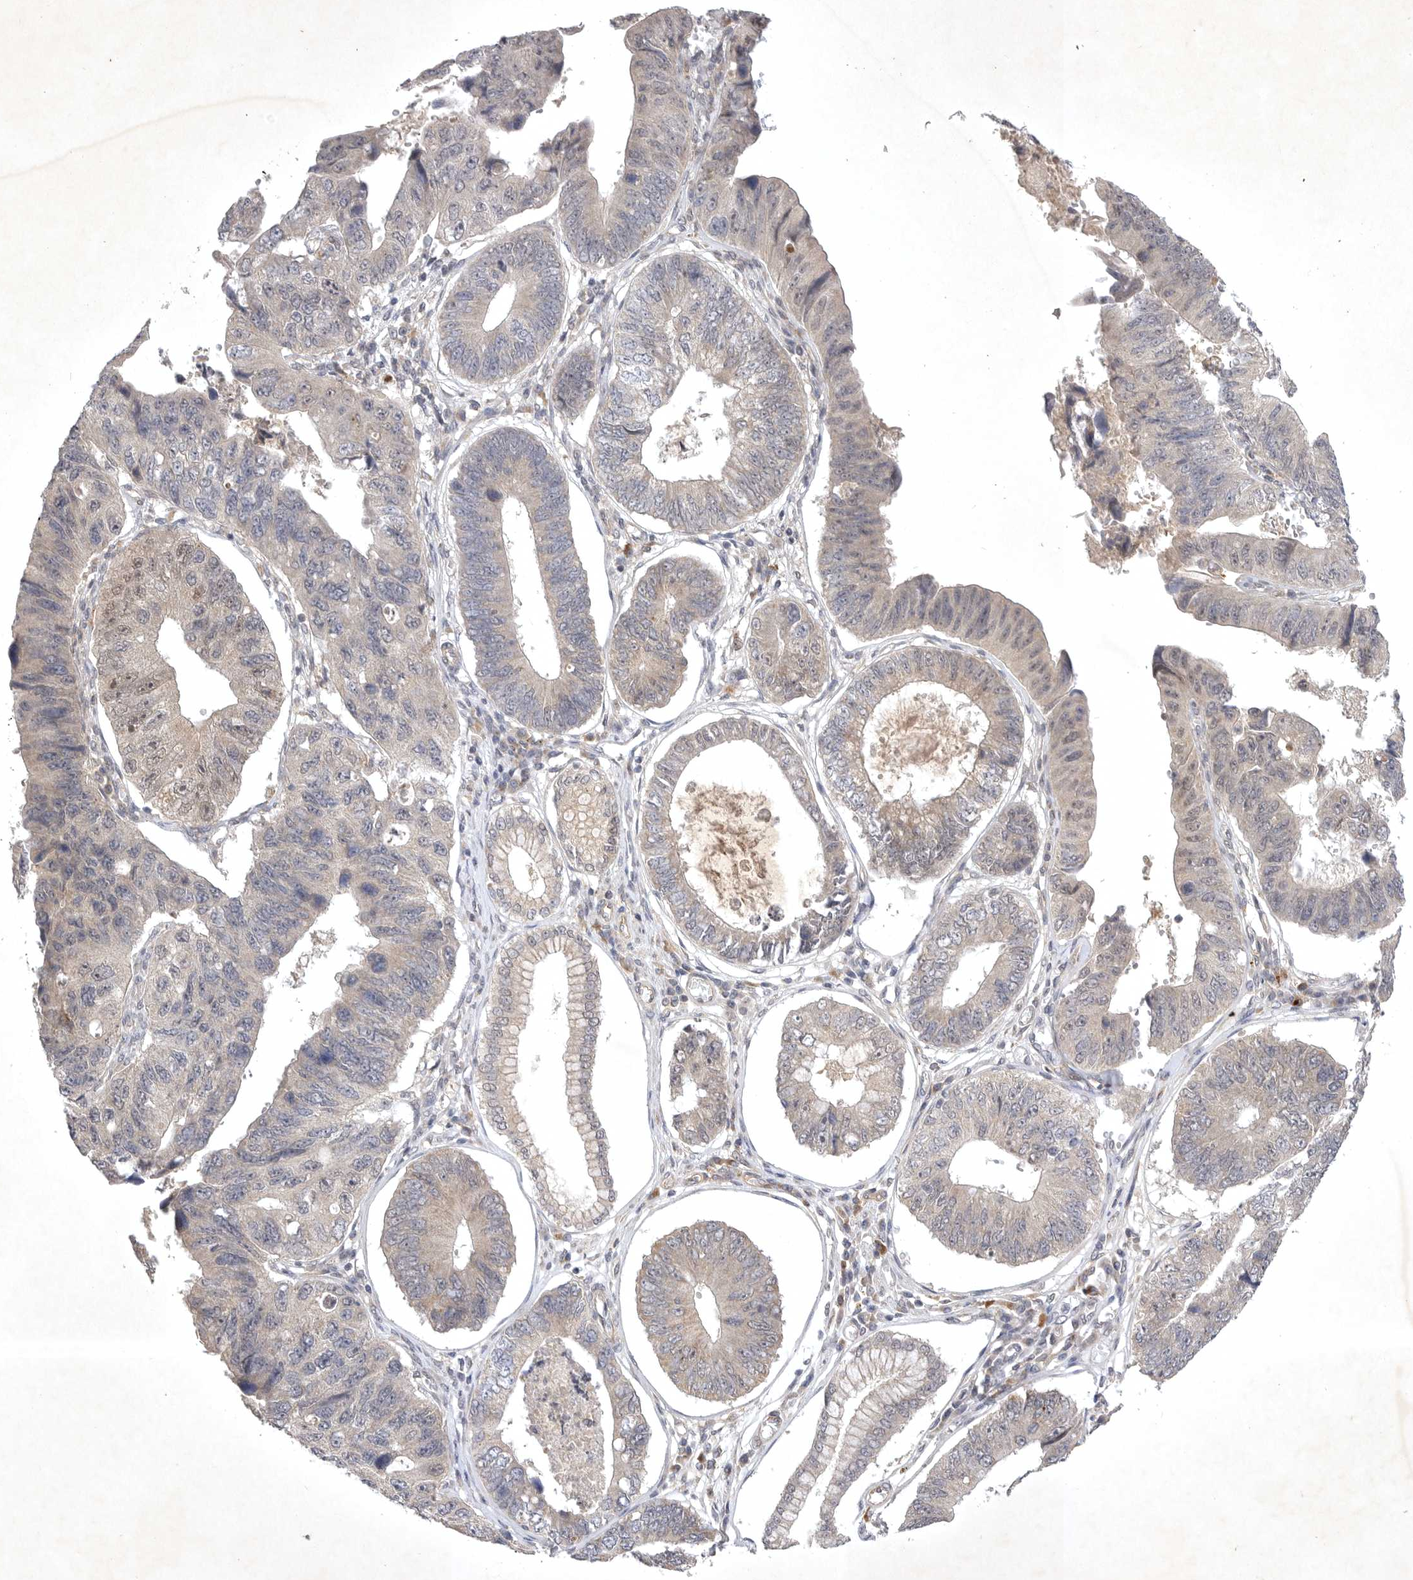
{"staining": {"intensity": "weak", "quantity": "<25%", "location": "cytoplasmic/membranous"}, "tissue": "stomach cancer", "cell_type": "Tumor cells", "image_type": "cancer", "snomed": [{"axis": "morphology", "description": "Adenocarcinoma, NOS"}, {"axis": "topography", "description": "Stomach"}], "caption": "Immunohistochemistry histopathology image of neoplastic tissue: human stomach adenocarcinoma stained with DAB exhibits no significant protein expression in tumor cells. (DAB immunohistochemistry with hematoxylin counter stain).", "gene": "PTPDC1", "patient": {"sex": "male", "age": 59}}